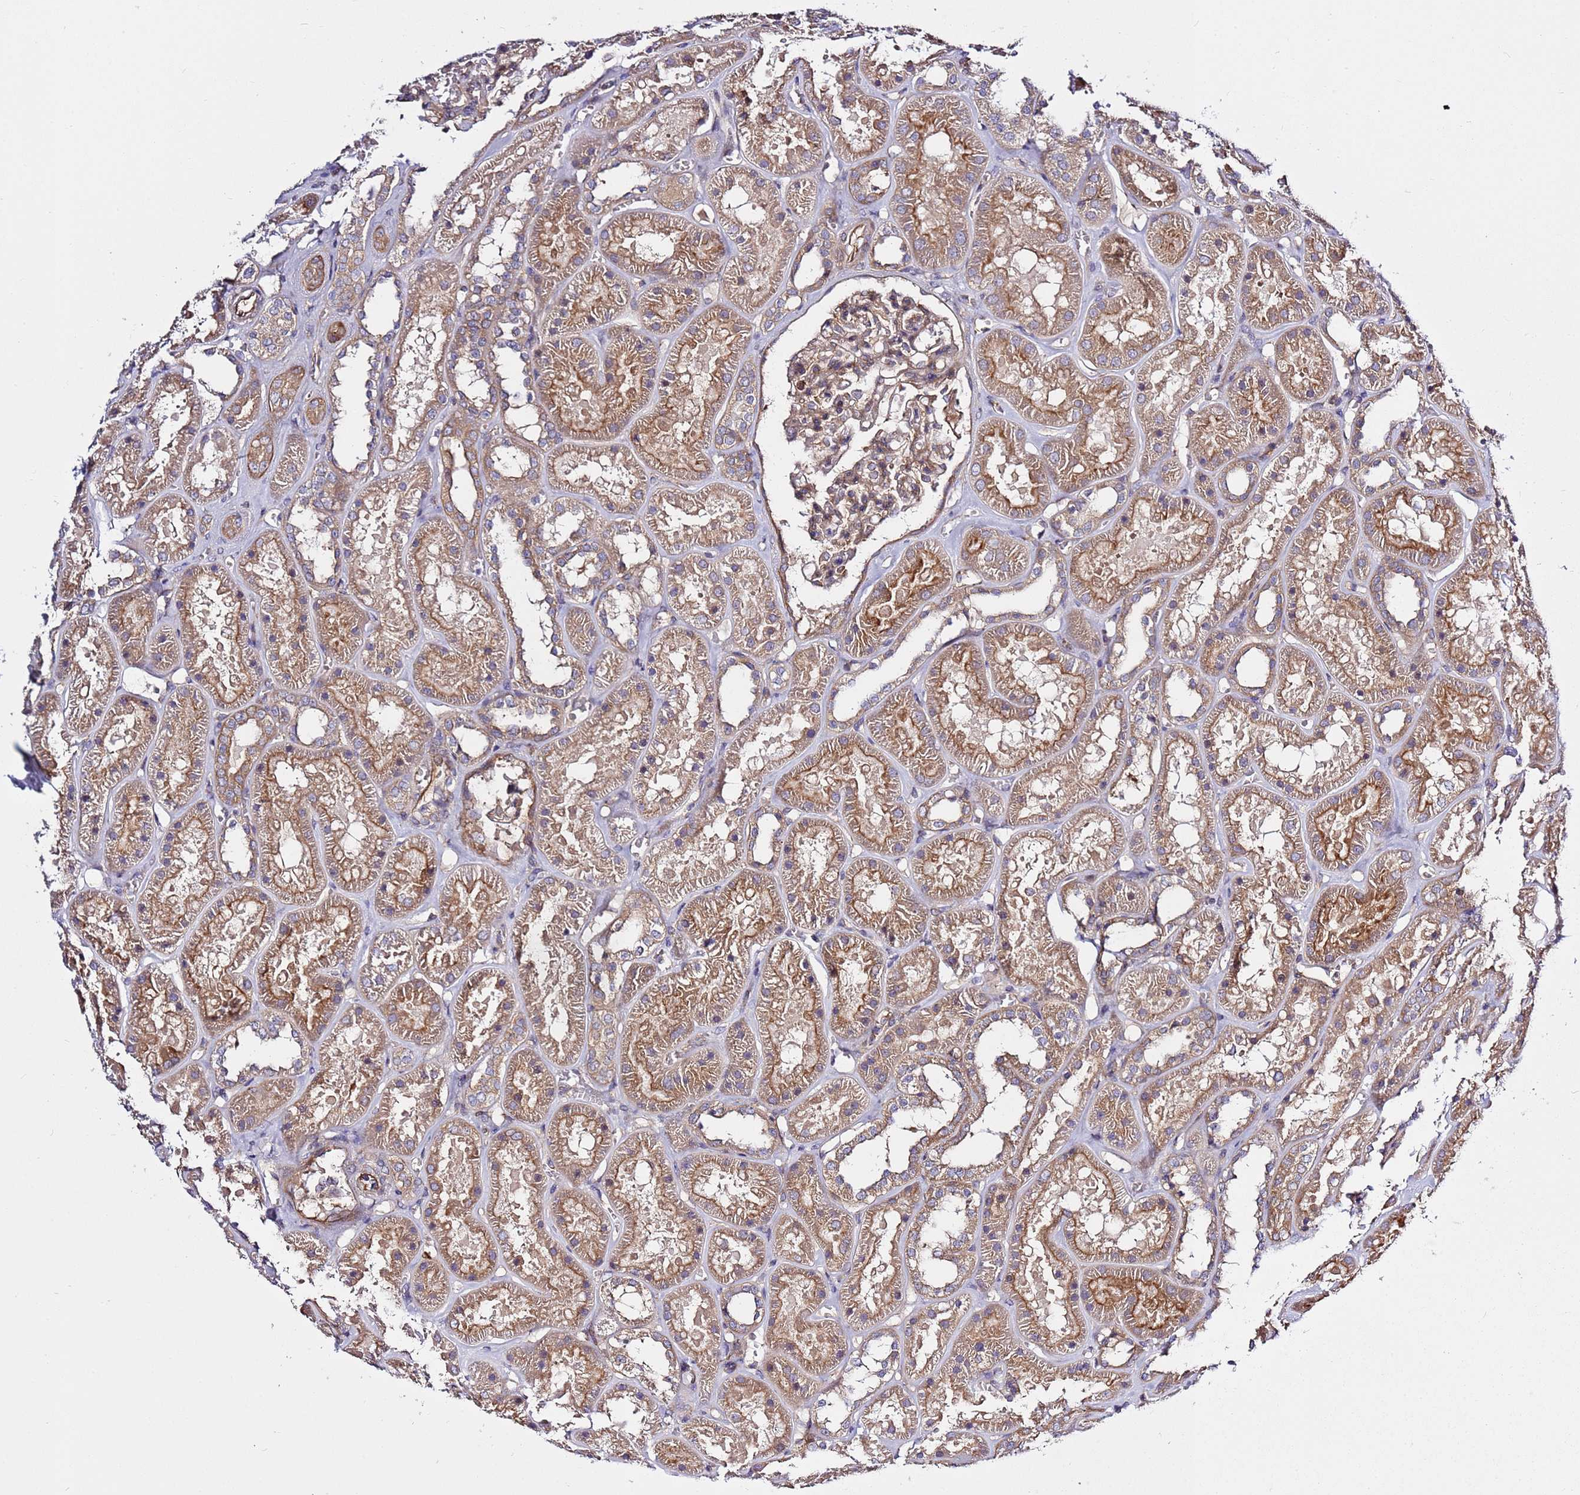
{"staining": {"intensity": "moderate", "quantity": ">75%", "location": "cytoplasmic/membranous"}, "tissue": "kidney", "cell_type": "Cells in glomeruli", "image_type": "normal", "snomed": [{"axis": "morphology", "description": "Normal tissue, NOS"}, {"axis": "topography", "description": "Kidney"}], "caption": "Protein staining demonstrates moderate cytoplasmic/membranous positivity in approximately >75% of cells in glomeruli in benign kidney.", "gene": "GNL1", "patient": {"sex": "female", "age": 41}}